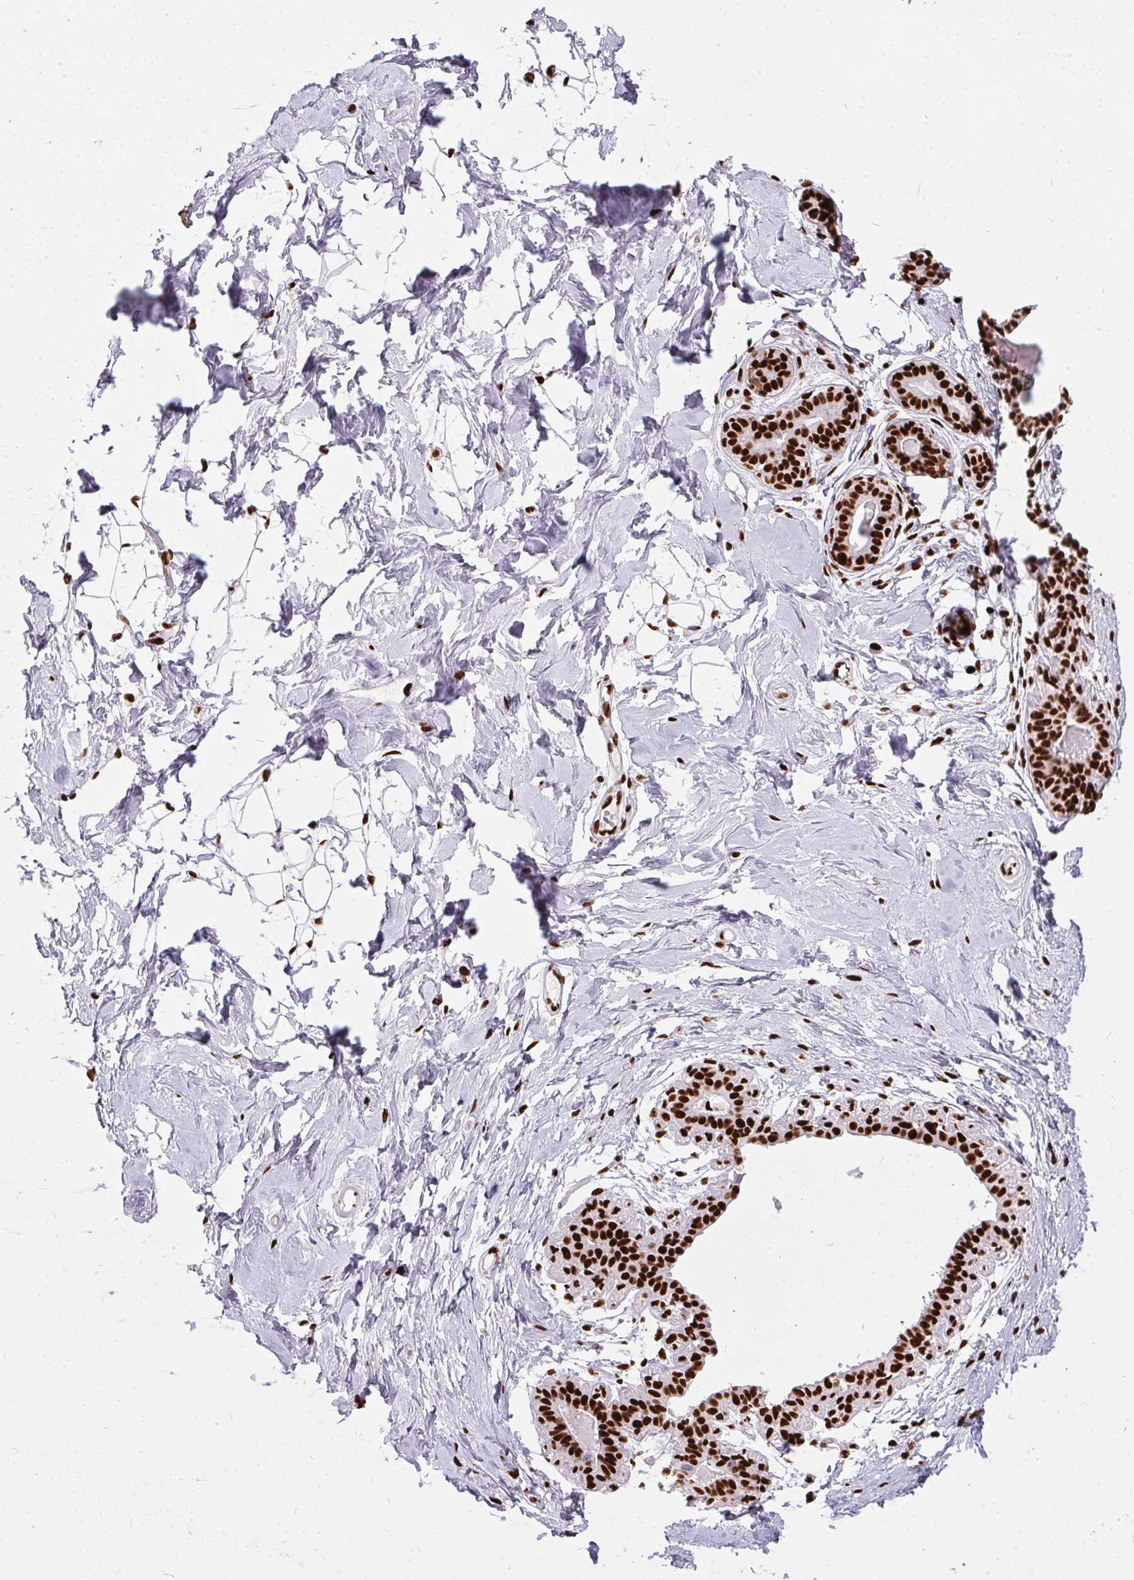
{"staining": {"intensity": "strong", "quantity": "<25%", "location": "nuclear"}, "tissue": "breast", "cell_type": "Adipocytes", "image_type": "normal", "snomed": [{"axis": "morphology", "description": "Normal tissue, NOS"}, {"axis": "topography", "description": "Breast"}], "caption": "This photomicrograph displays unremarkable breast stained with immunohistochemistry (IHC) to label a protein in brown. The nuclear of adipocytes show strong positivity for the protein. Nuclei are counter-stained blue.", "gene": "PAGE3", "patient": {"sex": "female", "age": 45}}